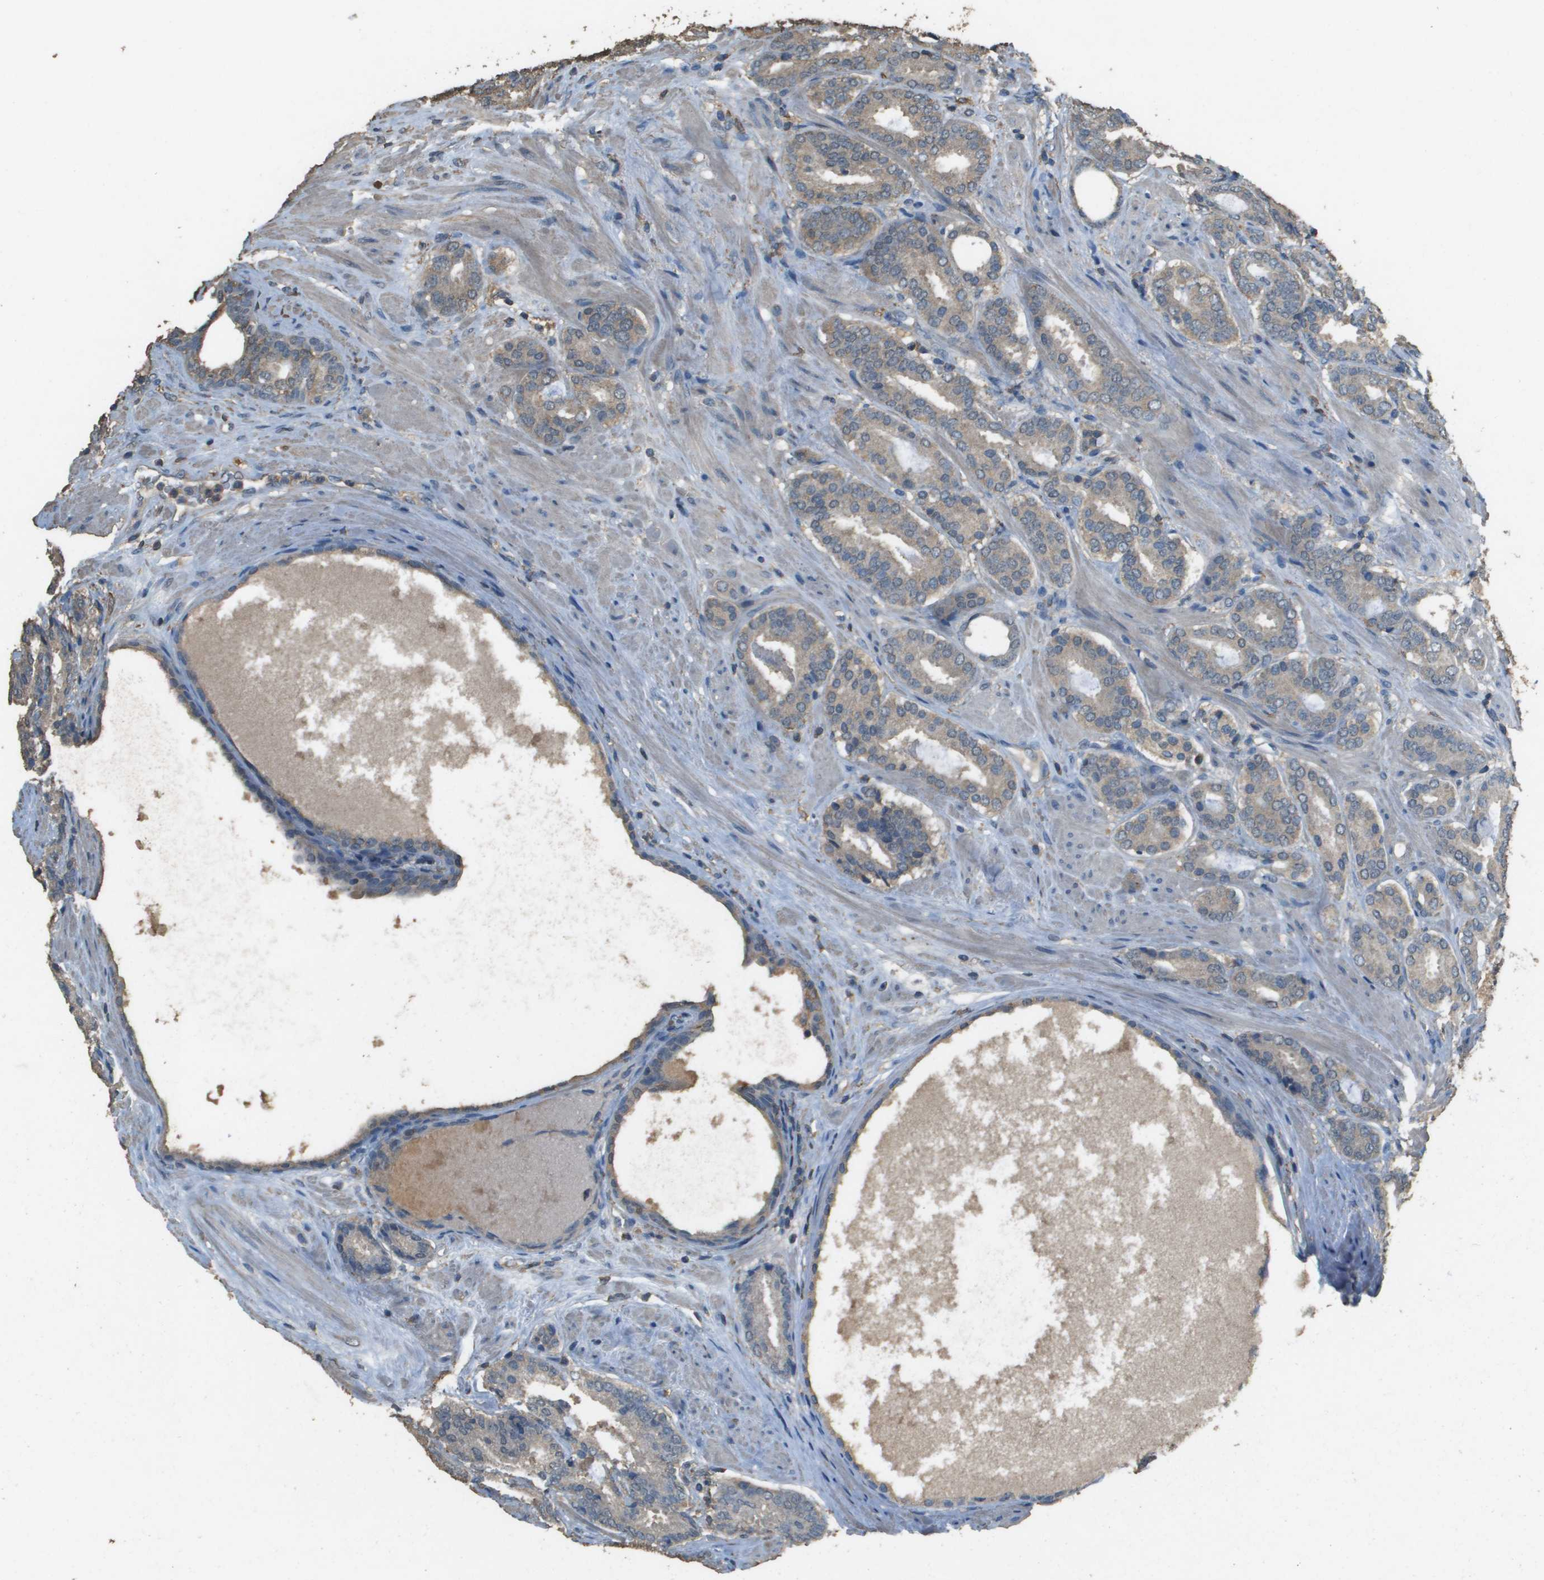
{"staining": {"intensity": "weak", "quantity": ">75%", "location": "cytoplasmic/membranous"}, "tissue": "prostate cancer", "cell_type": "Tumor cells", "image_type": "cancer", "snomed": [{"axis": "morphology", "description": "Adenocarcinoma, Low grade"}, {"axis": "topography", "description": "Prostate"}], "caption": "Prostate cancer stained with a brown dye displays weak cytoplasmic/membranous positive staining in approximately >75% of tumor cells.", "gene": "MS4A7", "patient": {"sex": "male", "age": 69}}